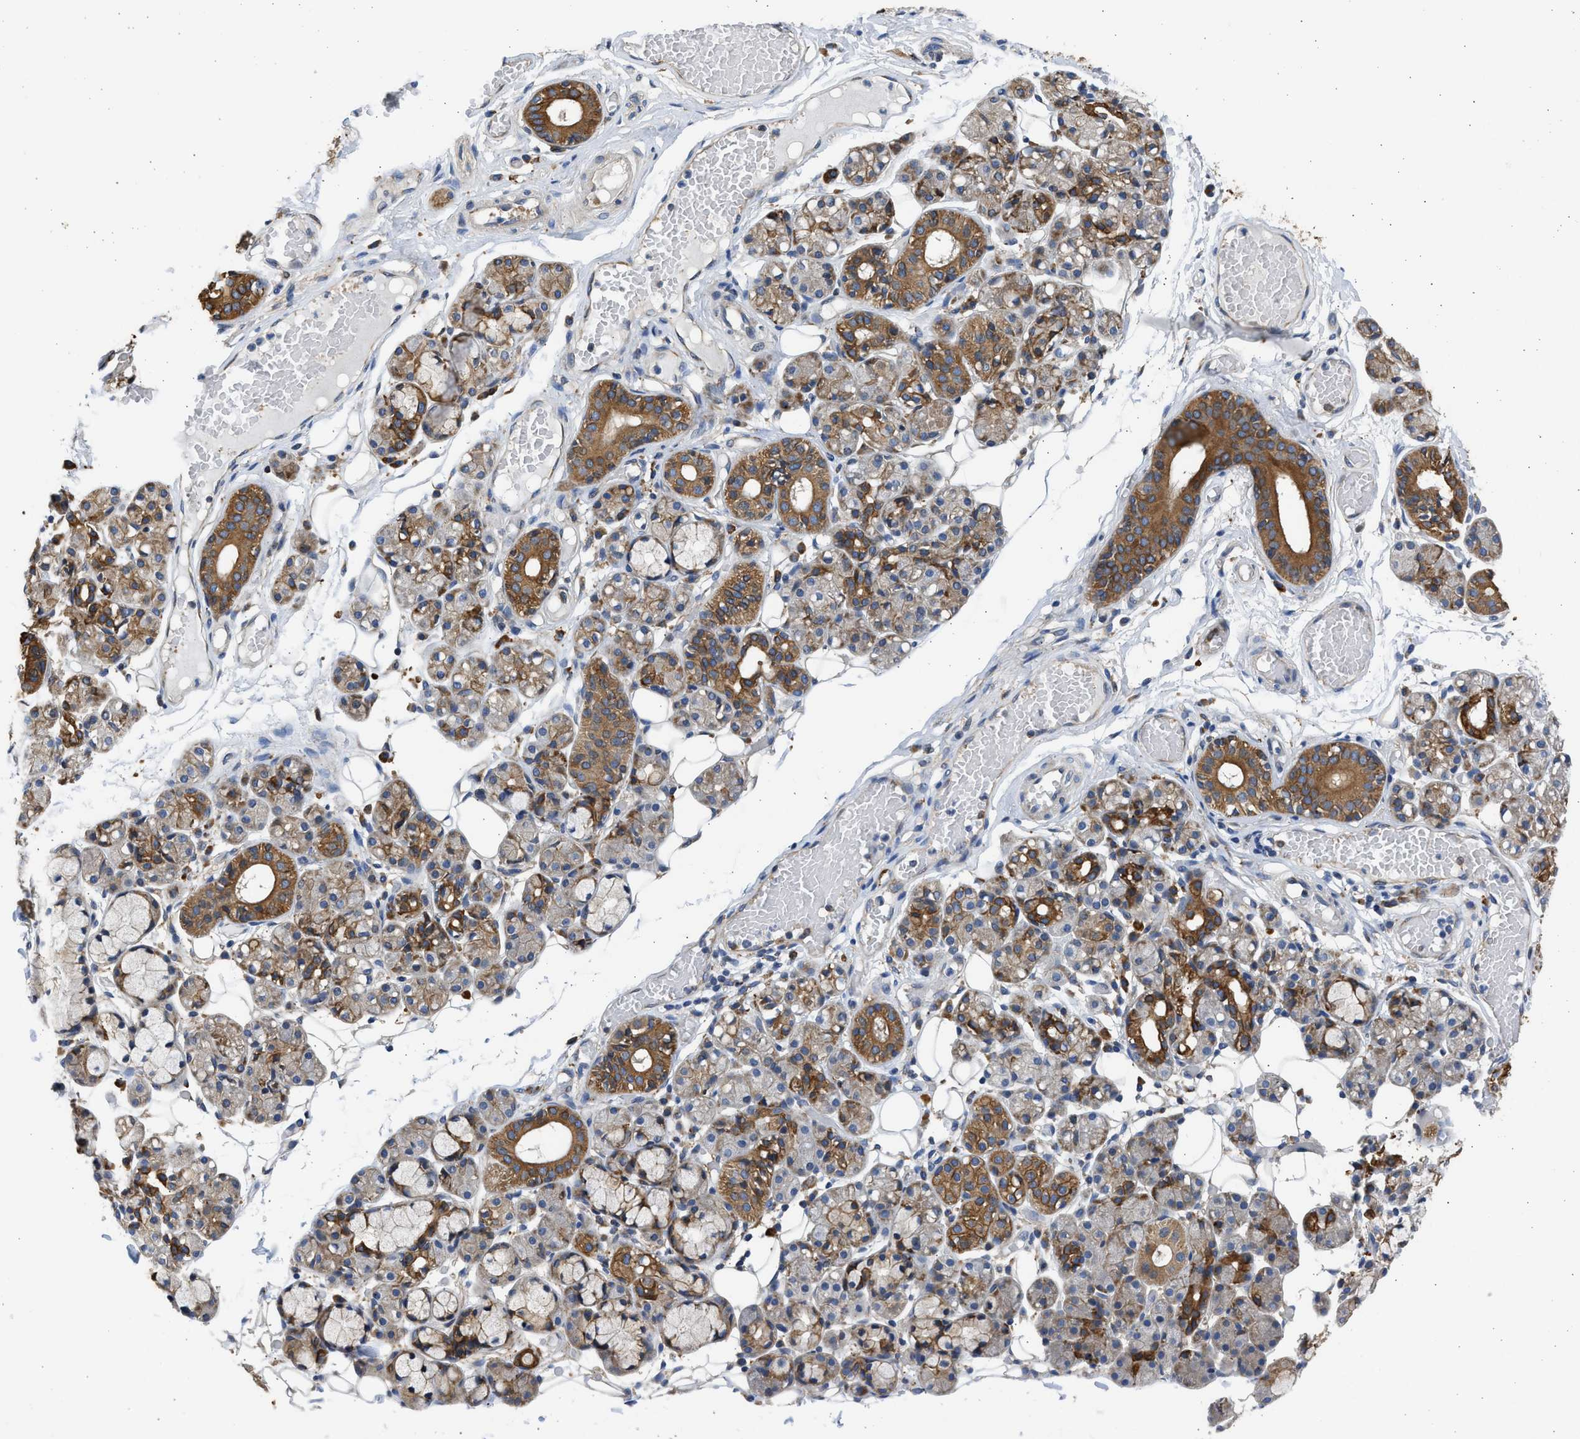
{"staining": {"intensity": "strong", "quantity": "25%-75%", "location": "cytoplasmic/membranous"}, "tissue": "salivary gland", "cell_type": "Glandular cells", "image_type": "normal", "snomed": [{"axis": "morphology", "description": "Normal tissue, NOS"}, {"axis": "topography", "description": "Salivary gland"}], "caption": "High-magnification brightfield microscopy of unremarkable salivary gland stained with DAB (brown) and counterstained with hematoxylin (blue). glandular cells exhibit strong cytoplasmic/membranous positivity is identified in about25%-75% of cells. The protein is stained brown, and the nuclei are stained in blue (DAB (3,3'-diaminobenzidine) IHC with brightfield microscopy, high magnification).", "gene": "PLD2", "patient": {"sex": "male", "age": 63}}